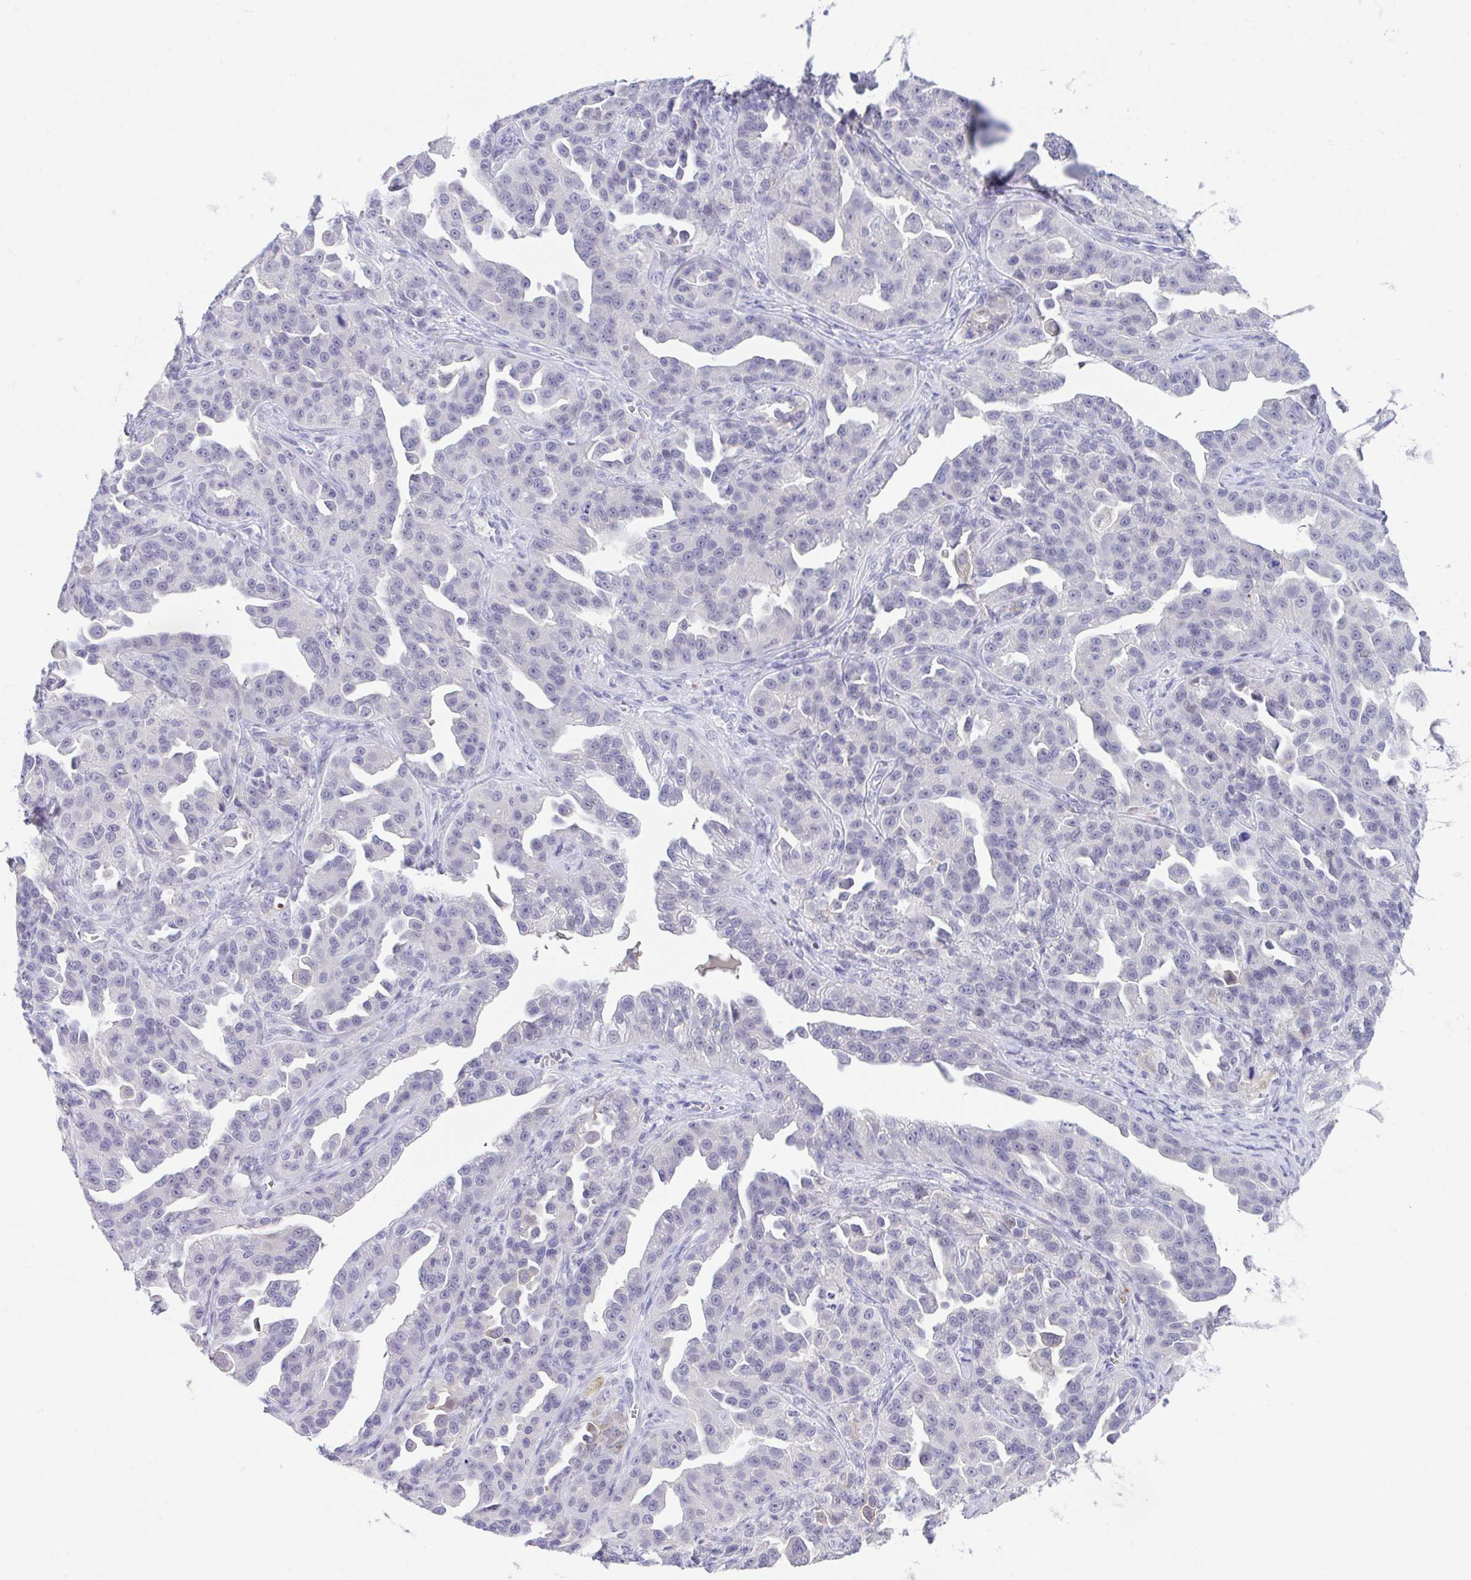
{"staining": {"intensity": "negative", "quantity": "none", "location": "none"}, "tissue": "ovarian cancer", "cell_type": "Tumor cells", "image_type": "cancer", "snomed": [{"axis": "morphology", "description": "Cystadenocarcinoma, serous, NOS"}, {"axis": "topography", "description": "Ovary"}], "caption": "Serous cystadenocarcinoma (ovarian) was stained to show a protein in brown. There is no significant staining in tumor cells. (Stains: DAB (3,3'-diaminobenzidine) IHC with hematoxylin counter stain, Microscopy: brightfield microscopy at high magnification).", "gene": "HOXB4", "patient": {"sex": "female", "age": 75}}